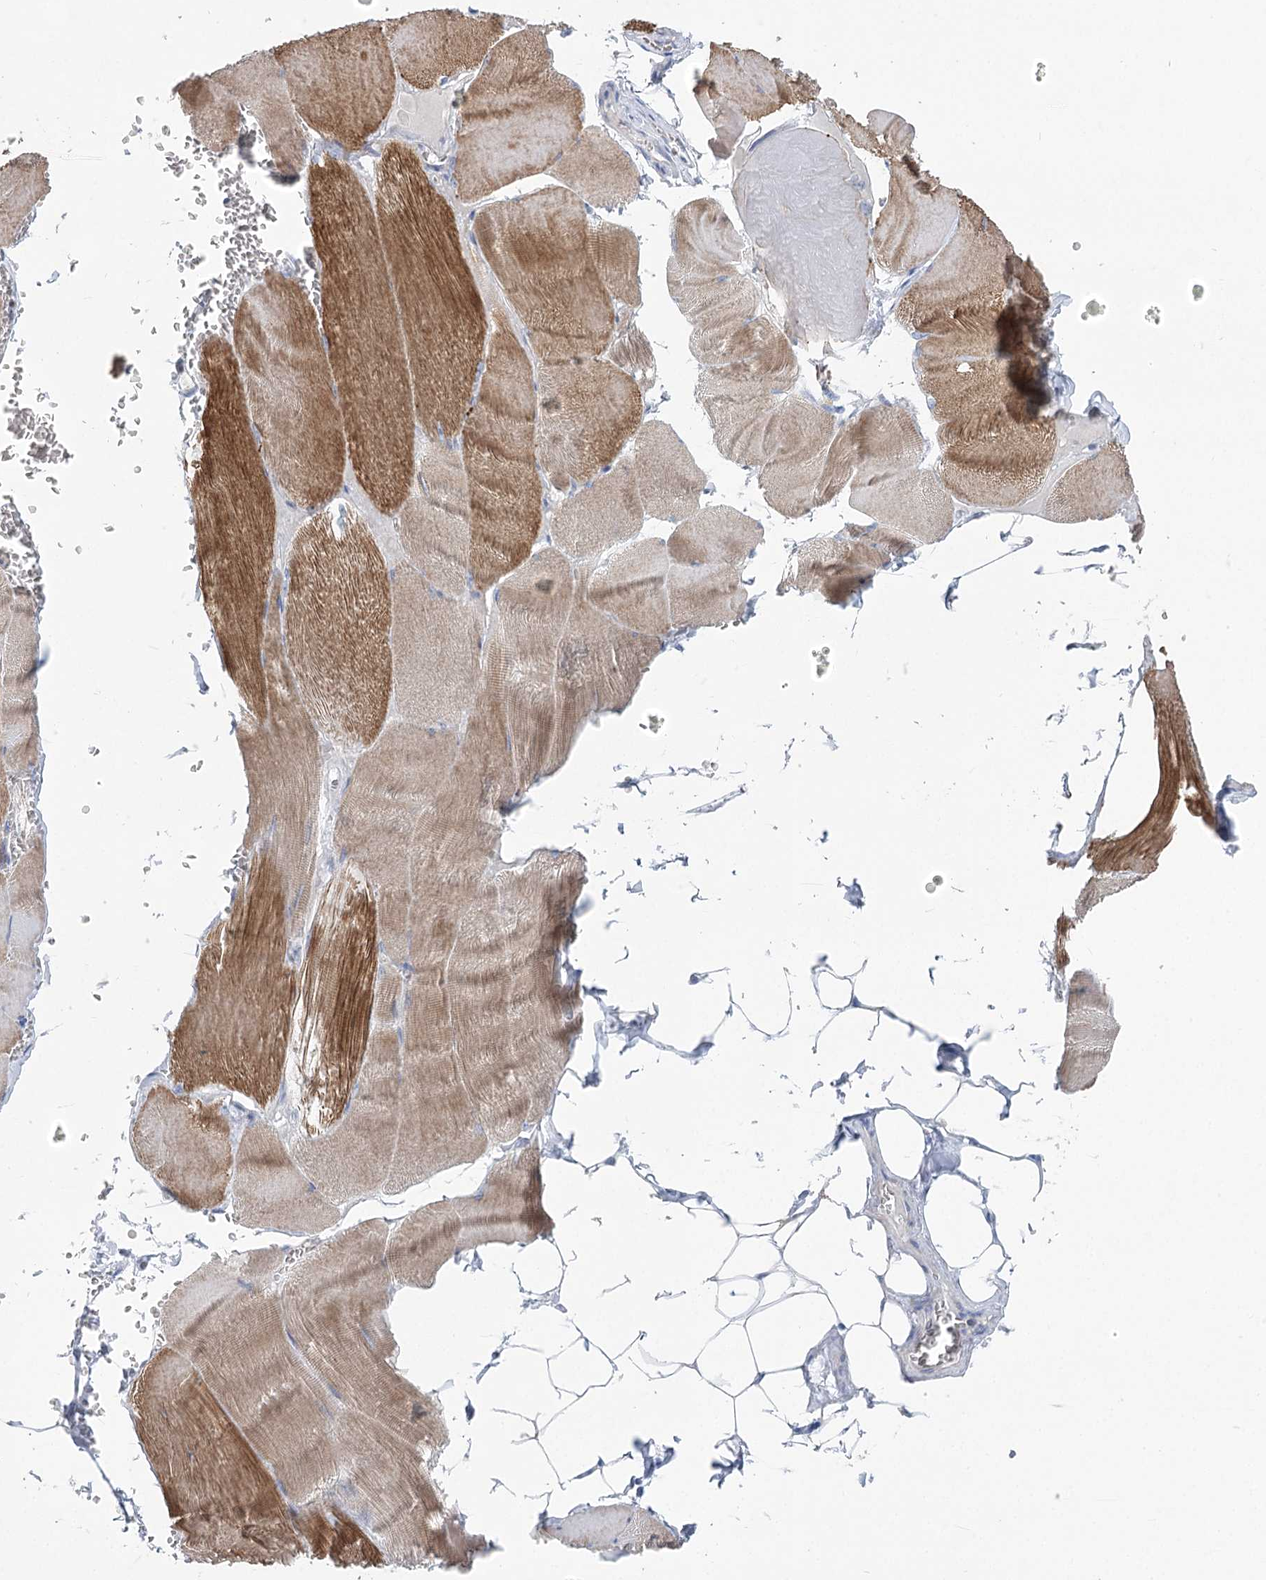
{"staining": {"intensity": "moderate", "quantity": "25%-75%", "location": "cytoplasmic/membranous"}, "tissue": "skeletal muscle", "cell_type": "Myocytes", "image_type": "normal", "snomed": [{"axis": "morphology", "description": "Normal tissue, NOS"}, {"axis": "morphology", "description": "Basal cell carcinoma"}, {"axis": "topography", "description": "Skeletal muscle"}], "caption": "Skeletal muscle stained for a protein (brown) shows moderate cytoplasmic/membranous positive positivity in approximately 25%-75% of myocytes.", "gene": "WDR74", "patient": {"sex": "female", "age": 64}}